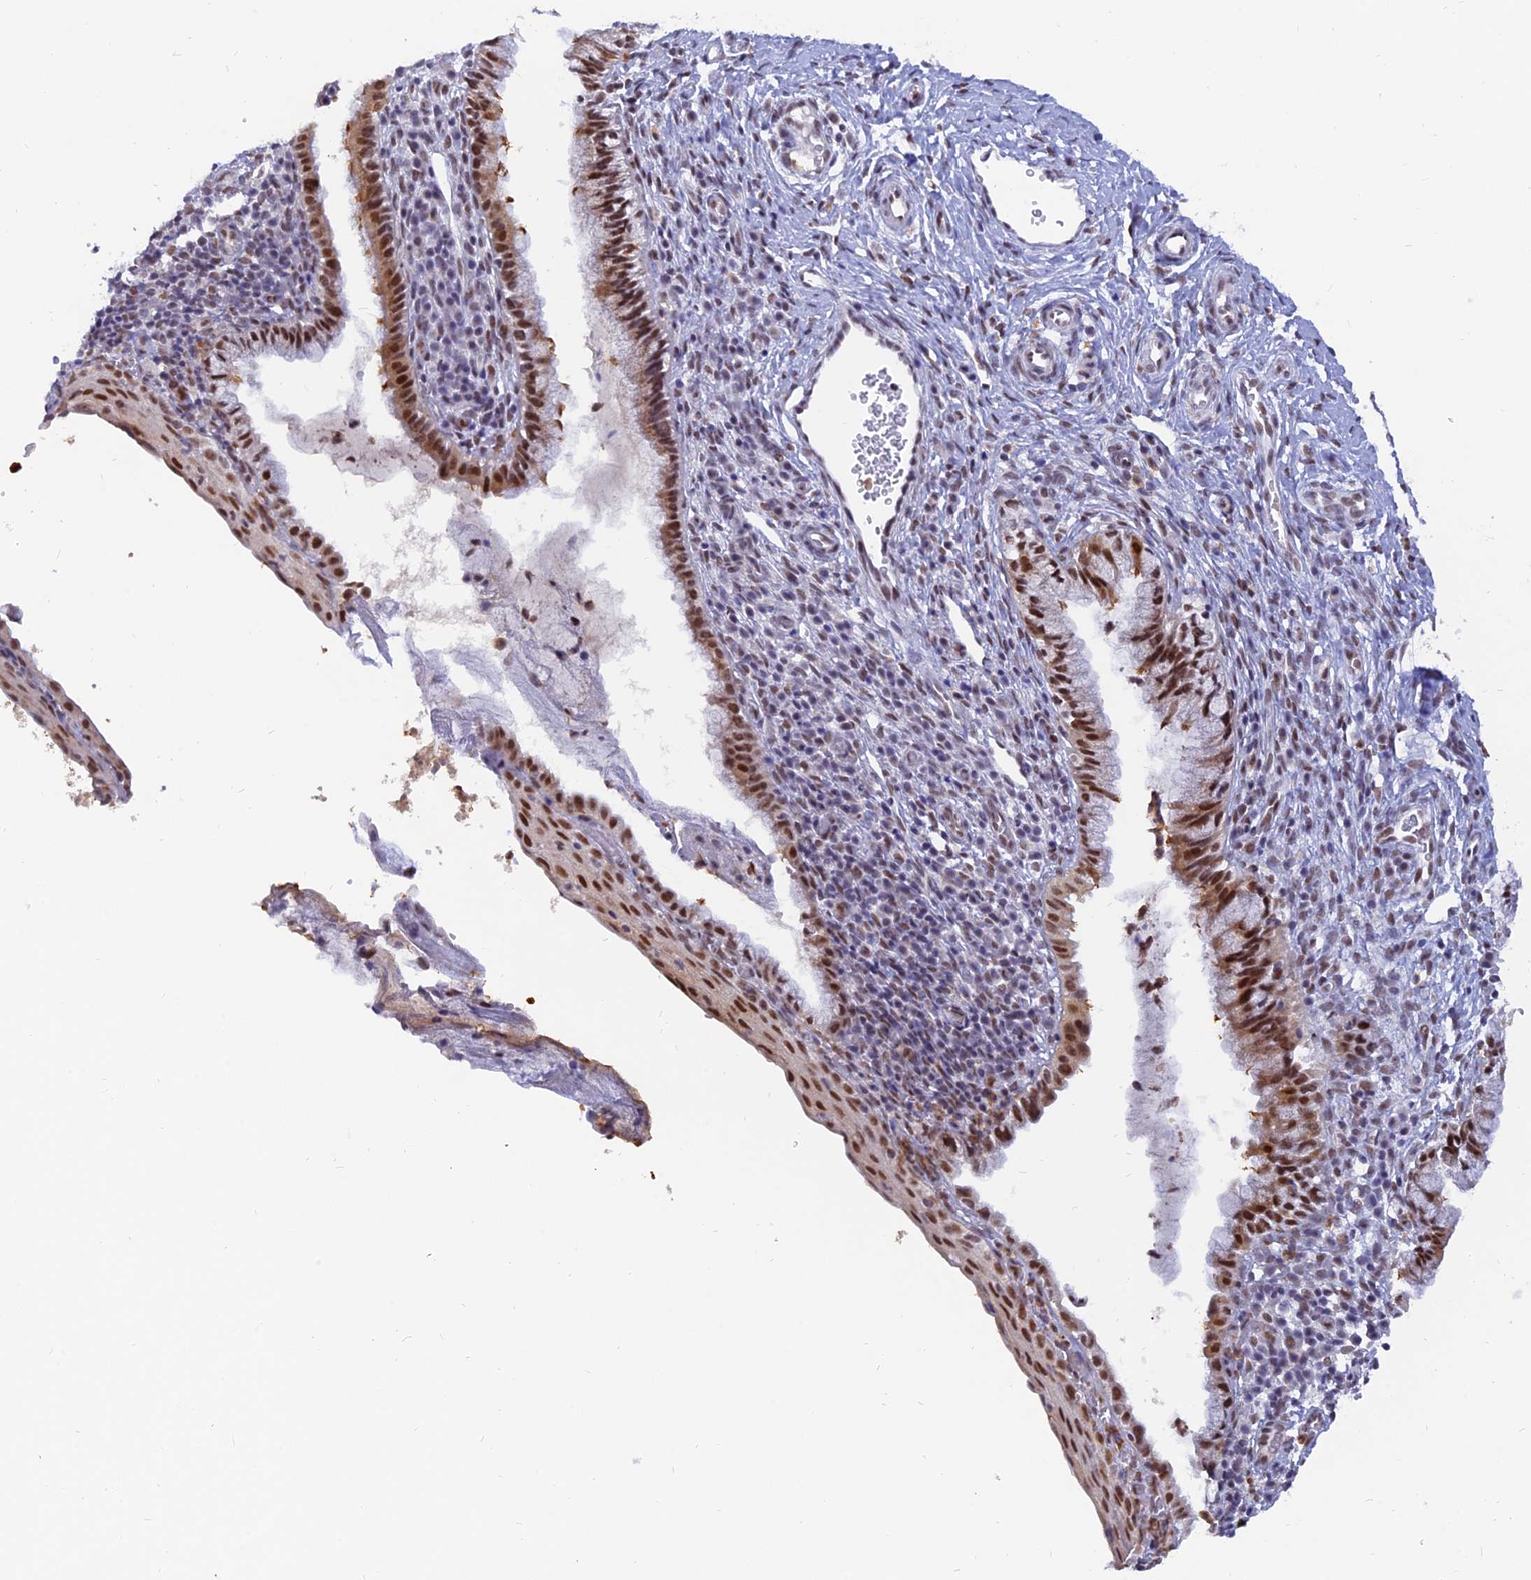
{"staining": {"intensity": "moderate", "quantity": ">75%", "location": "nuclear"}, "tissue": "cervix", "cell_type": "Glandular cells", "image_type": "normal", "snomed": [{"axis": "morphology", "description": "Normal tissue, NOS"}, {"axis": "topography", "description": "Cervix"}], "caption": "About >75% of glandular cells in normal human cervix reveal moderate nuclear protein expression as visualized by brown immunohistochemical staining.", "gene": "DPY30", "patient": {"sex": "female", "age": 27}}